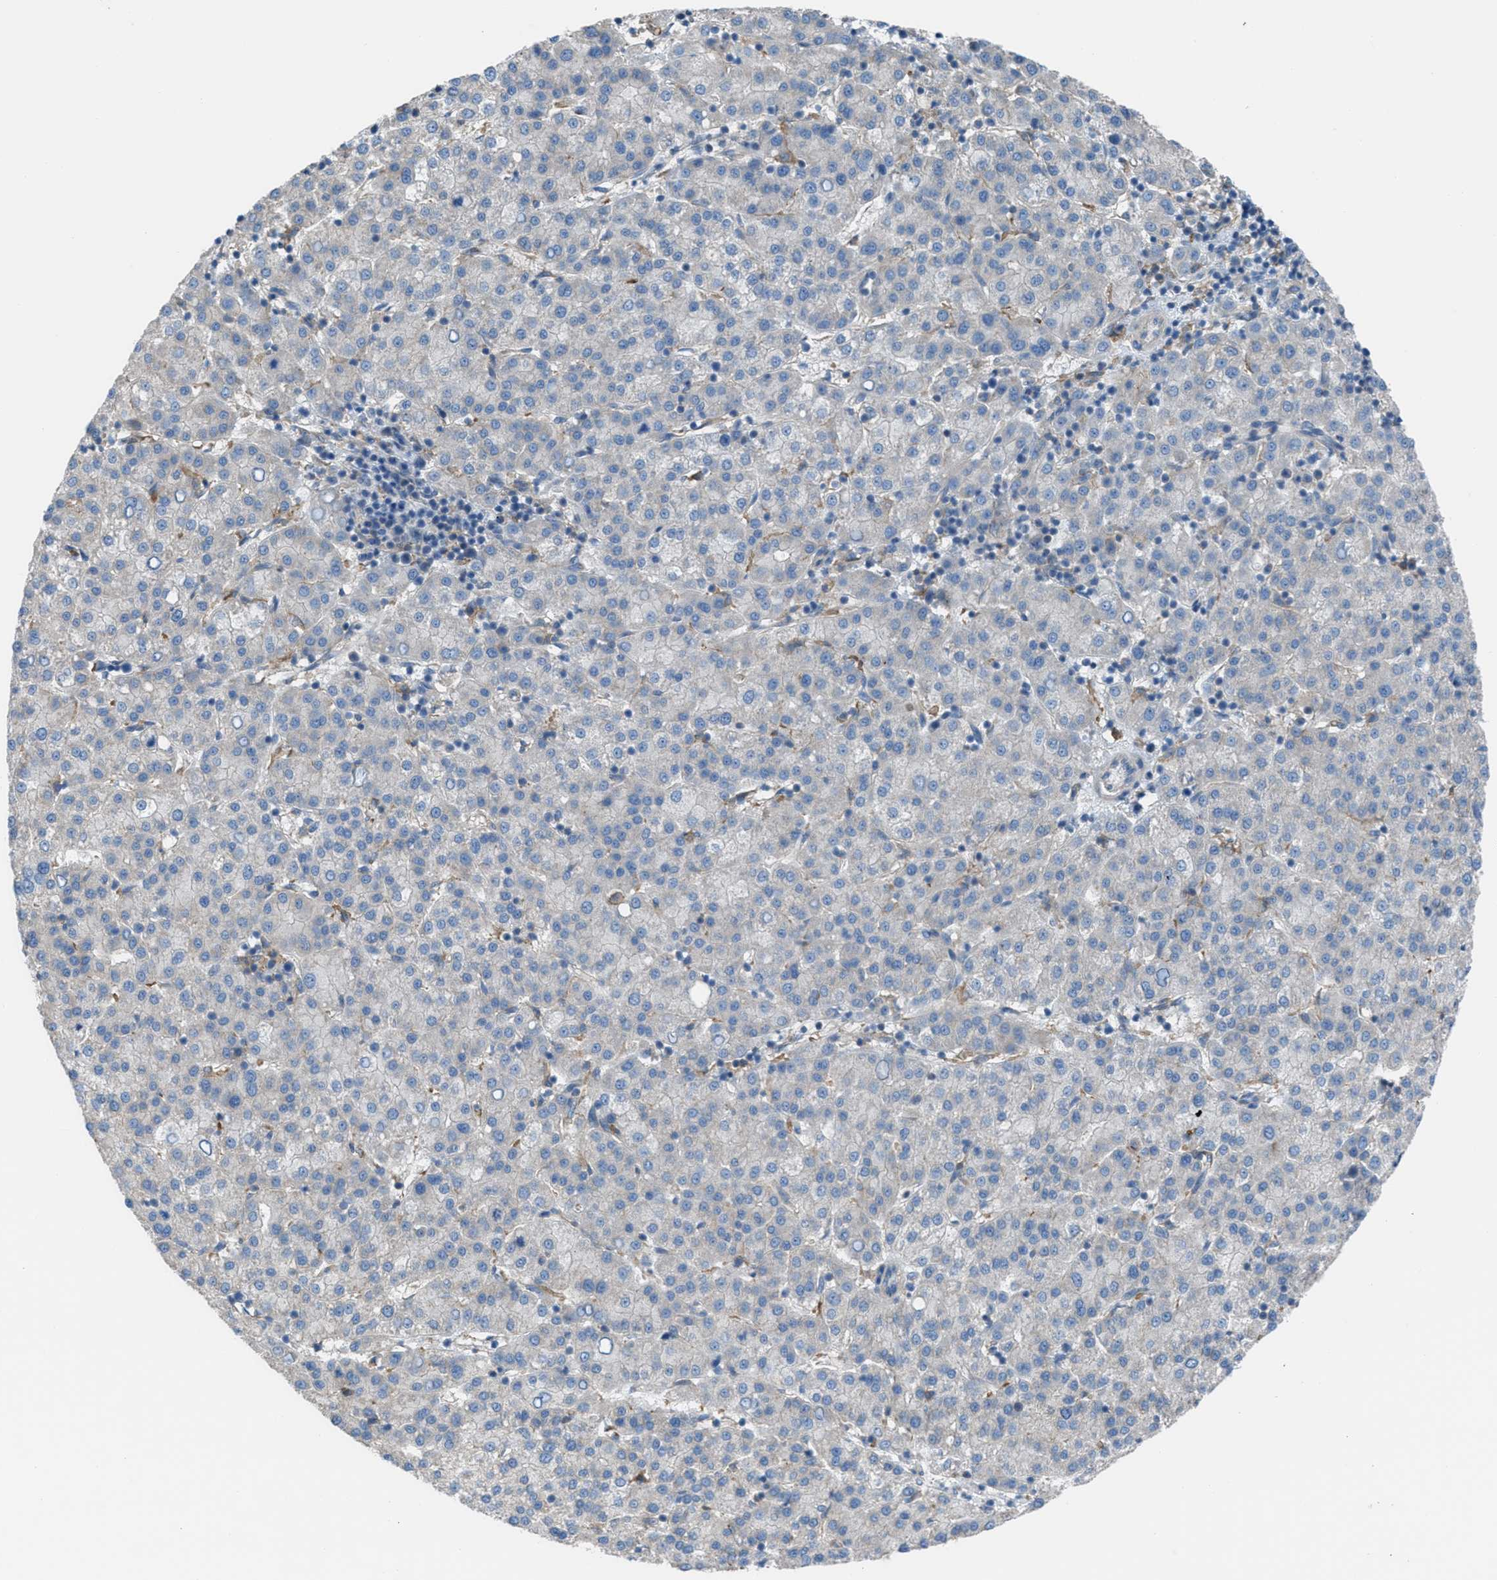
{"staining": {"intensity": "negative", "quantity": "none", "location": "none"}, "tissue": "liver cancer", "cell_type": "Tumor cells", "image_type": "cancer", "snomed": [{"axis": "morphology", "description": "Carcinoma, Hepatocellular, NOS"}, {"axis": "topography", "description": "Liver"}], "caption": "The micrograph demonstrates no significant positivity in tumor cells of liver cancer (hepatocellular carcinoma).", "gene": "EGFR", "patient": {"sex": "female", "age": 58}}